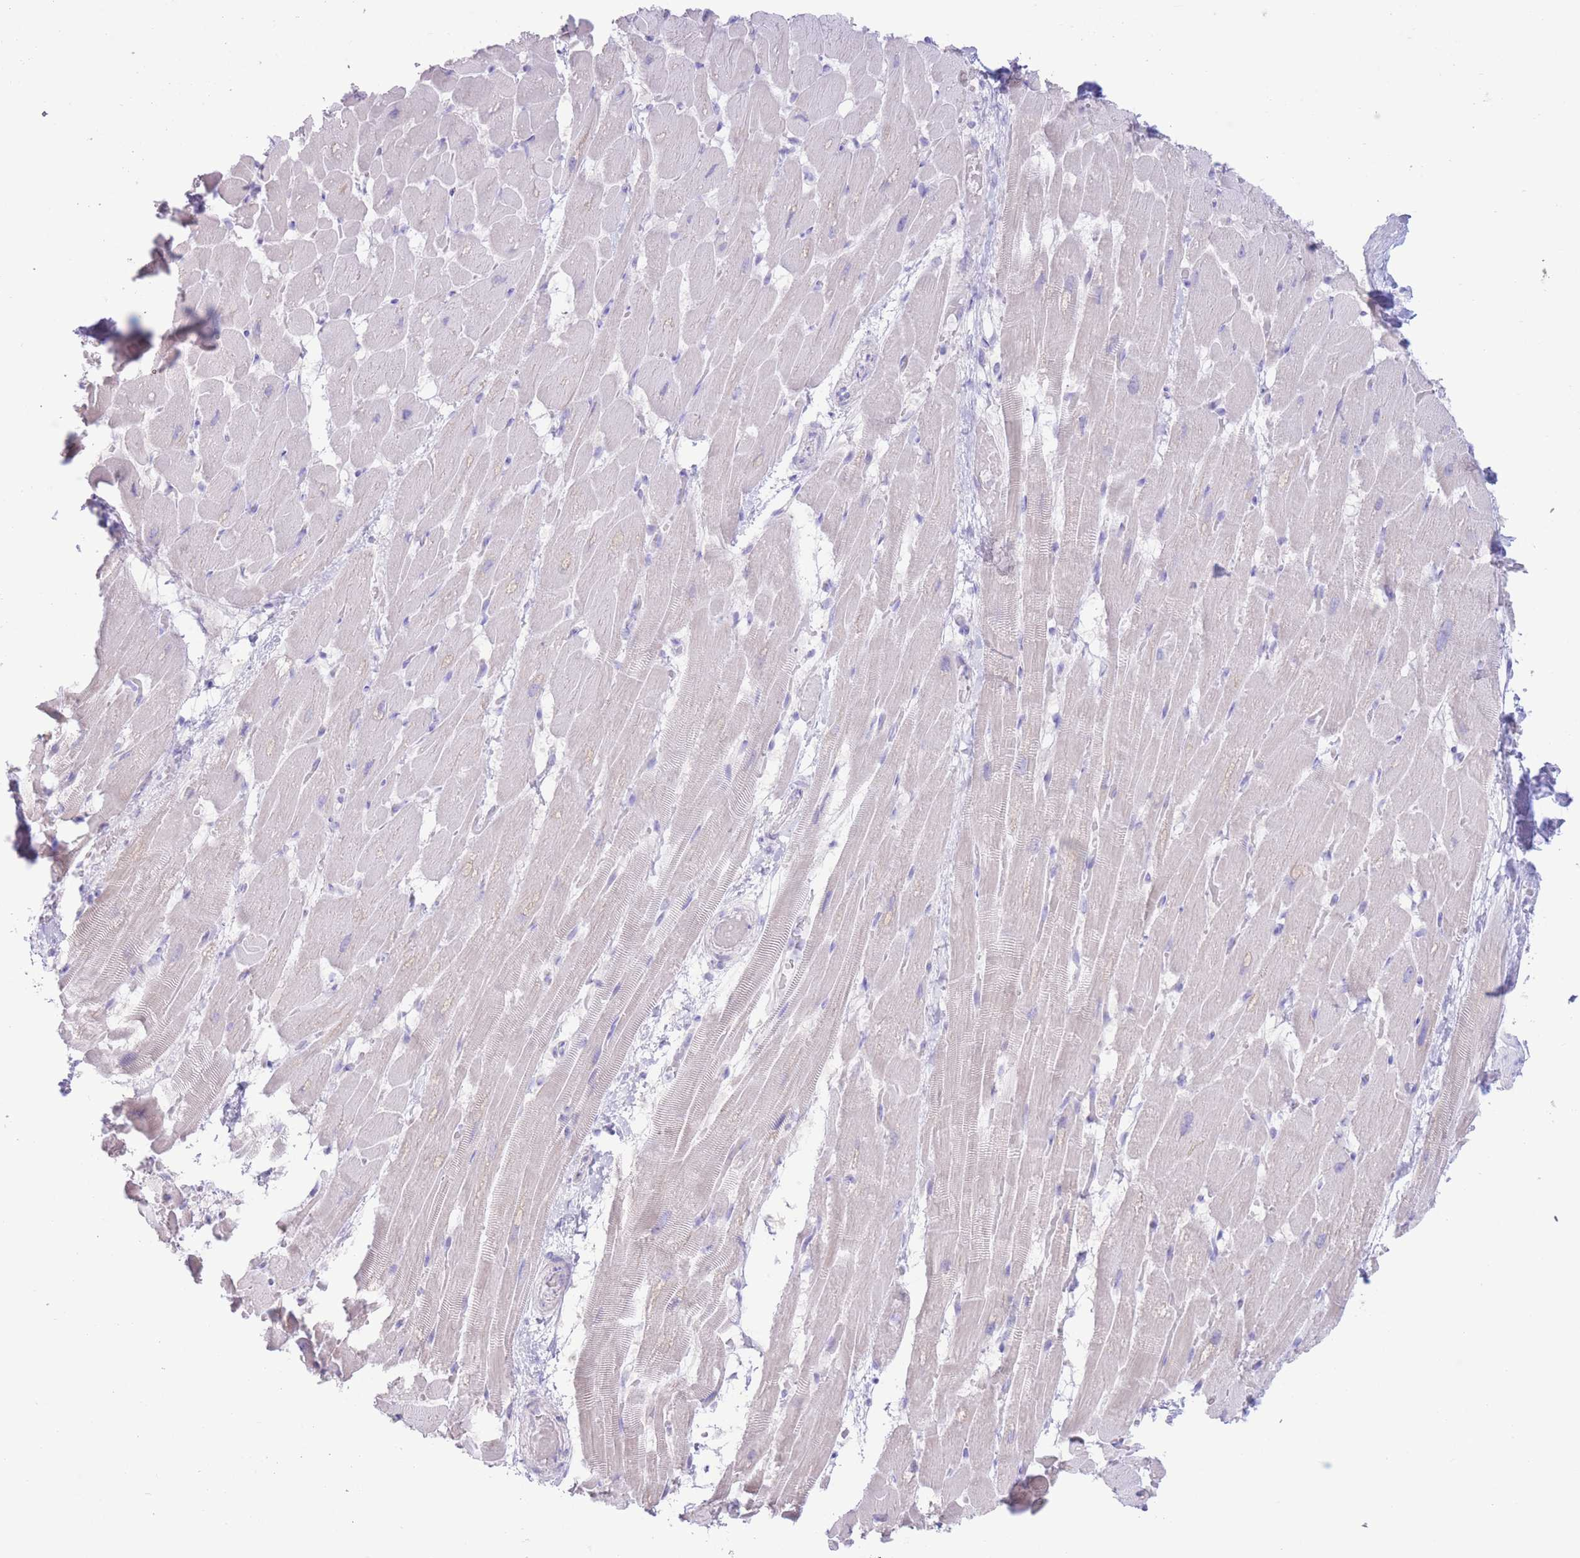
{"staining": {"intensity": "negative", "quantity": "none", "location": "none"}, "tissue": "heart muscle", "cell_type": "Cardiomyocytes", "image_type": "normal", "snomed": [{"axis": "morphology", "description": "Normal tissue, NOS"}, {"axis": "topography", "description": "Heart"}], "caption": "Benign heart muscle was stained to show a protein in brown. There is no significant staining in cardiomyocytes. (DAB IHC visualized using brightfield microscopy, high magnification).", "gene": "FAH", "patient": {"sex": "male", "age": 37}}